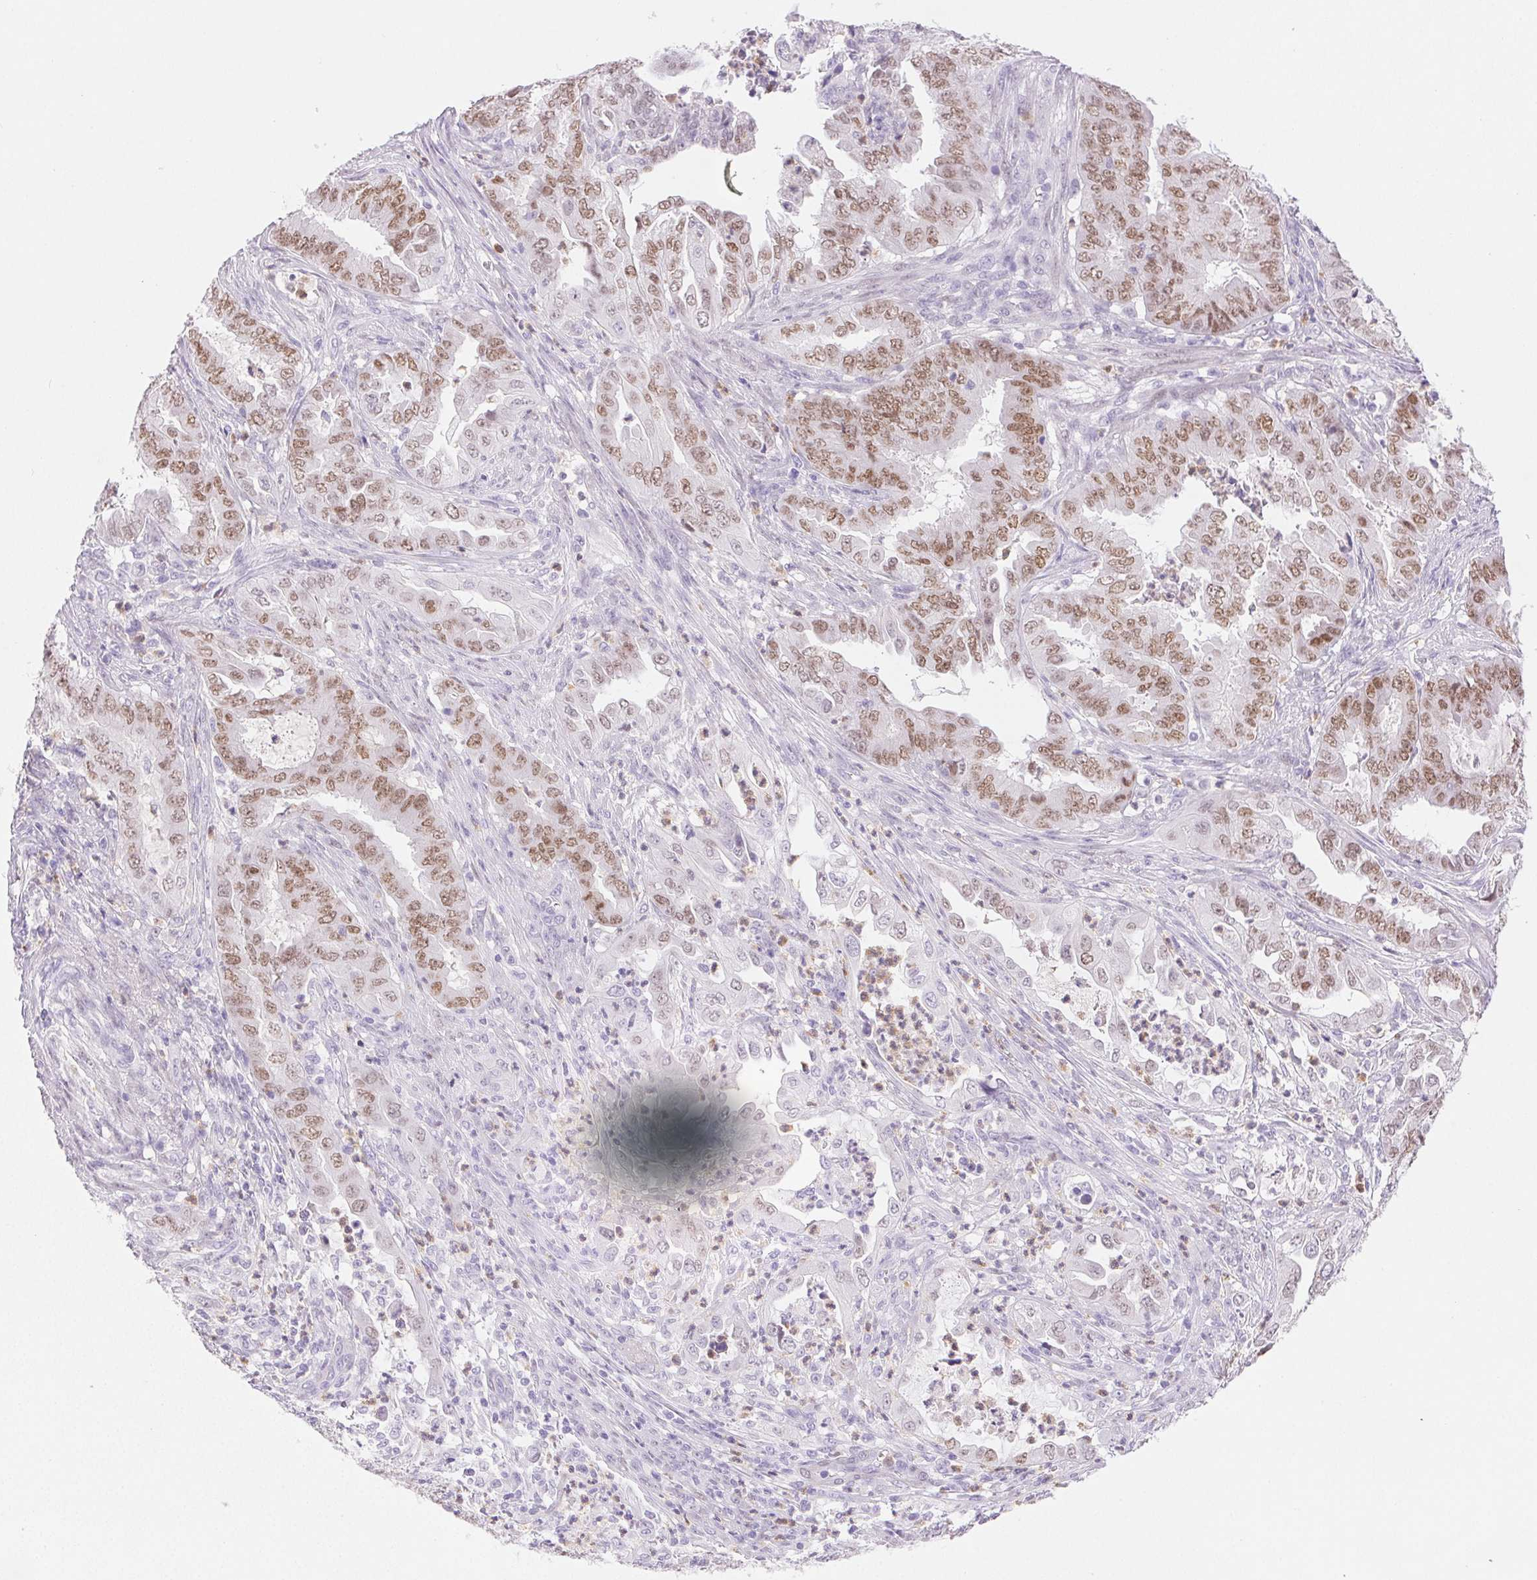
{"staining": {"intensity": "moderate", "quantity": ">75%", "location": "nuclear"}, "tissue": "endometrial cancer", "cell_type": "Tumor cells", "image_type": "cancer", "snomed": [{"axis": "morphology", "description": "Adenocarcinoma, NOS"}, {"axis": "topography", "description": "Endometrium"}], "caption": "IHC of endometrial adenocarcinoma shows medium levels of moderate nuclear expression in approximately >75% of tumor cells.", "gene": "EMX2", "patient": {"sex": "female", "age": 51}}